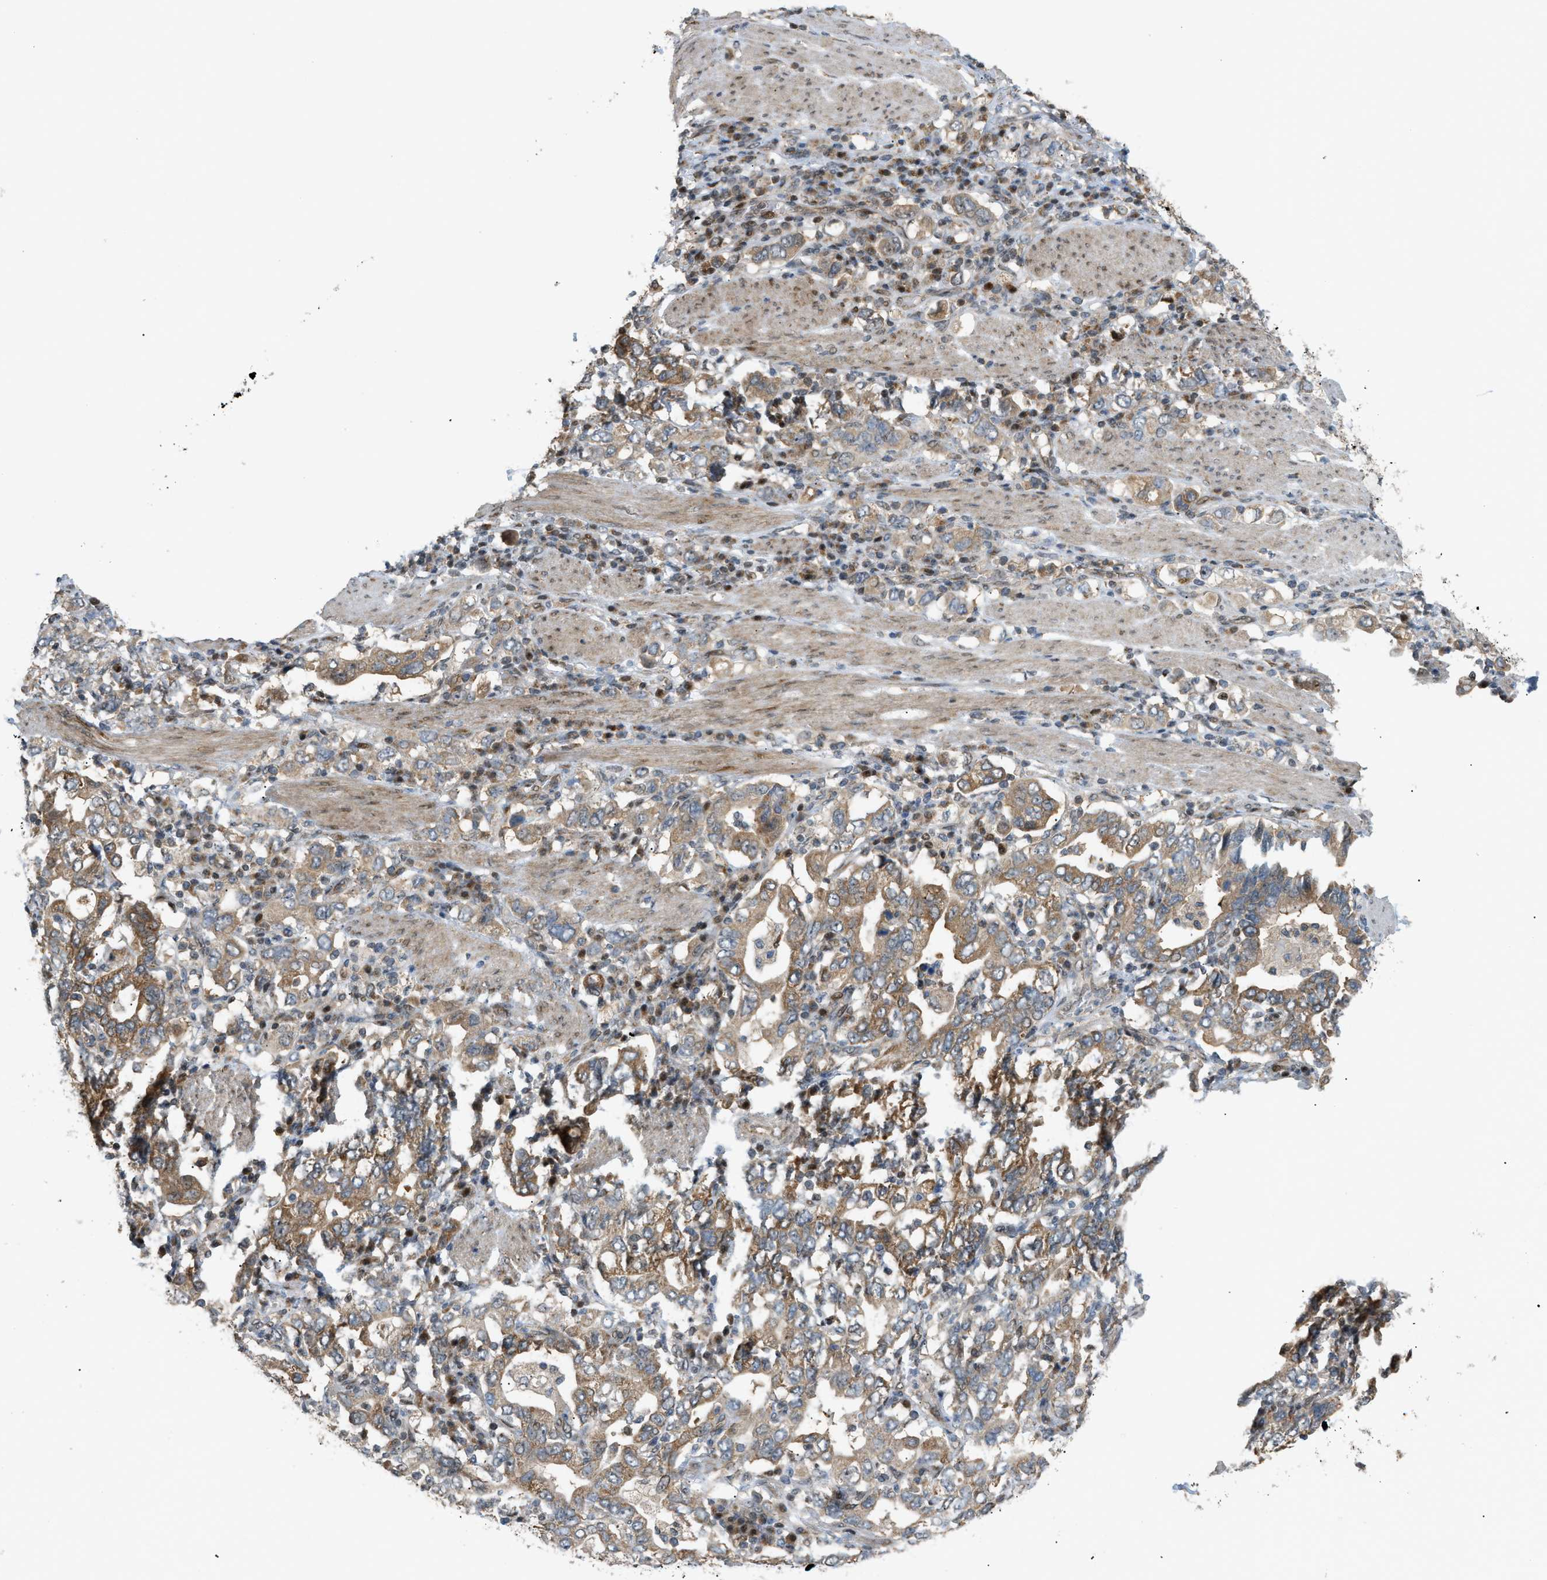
{"staining": {"intensity": "moderate", "quantity": ">75%", "location": "cytoplasmic/membranous"}, "tissue": "stomach cancer", "cell_type": "Tumor cells", "image_type": "cancer", "snomed": [{"axis": "morphology", "description": "Adenocarcinoma, NOS"}, {"axis": "topography", "description": "Stomach, upper"}], "caption": "This image shows stomach adenocarcinoma stained with IHC to label a protein in brown. The cytoplasmic/membranous of tumor cells show moderate positivity for the protein. Nuclei are counter-stained blue.", "gene": "CCDC186", "patient": {"sex": "male", "age": 62}}